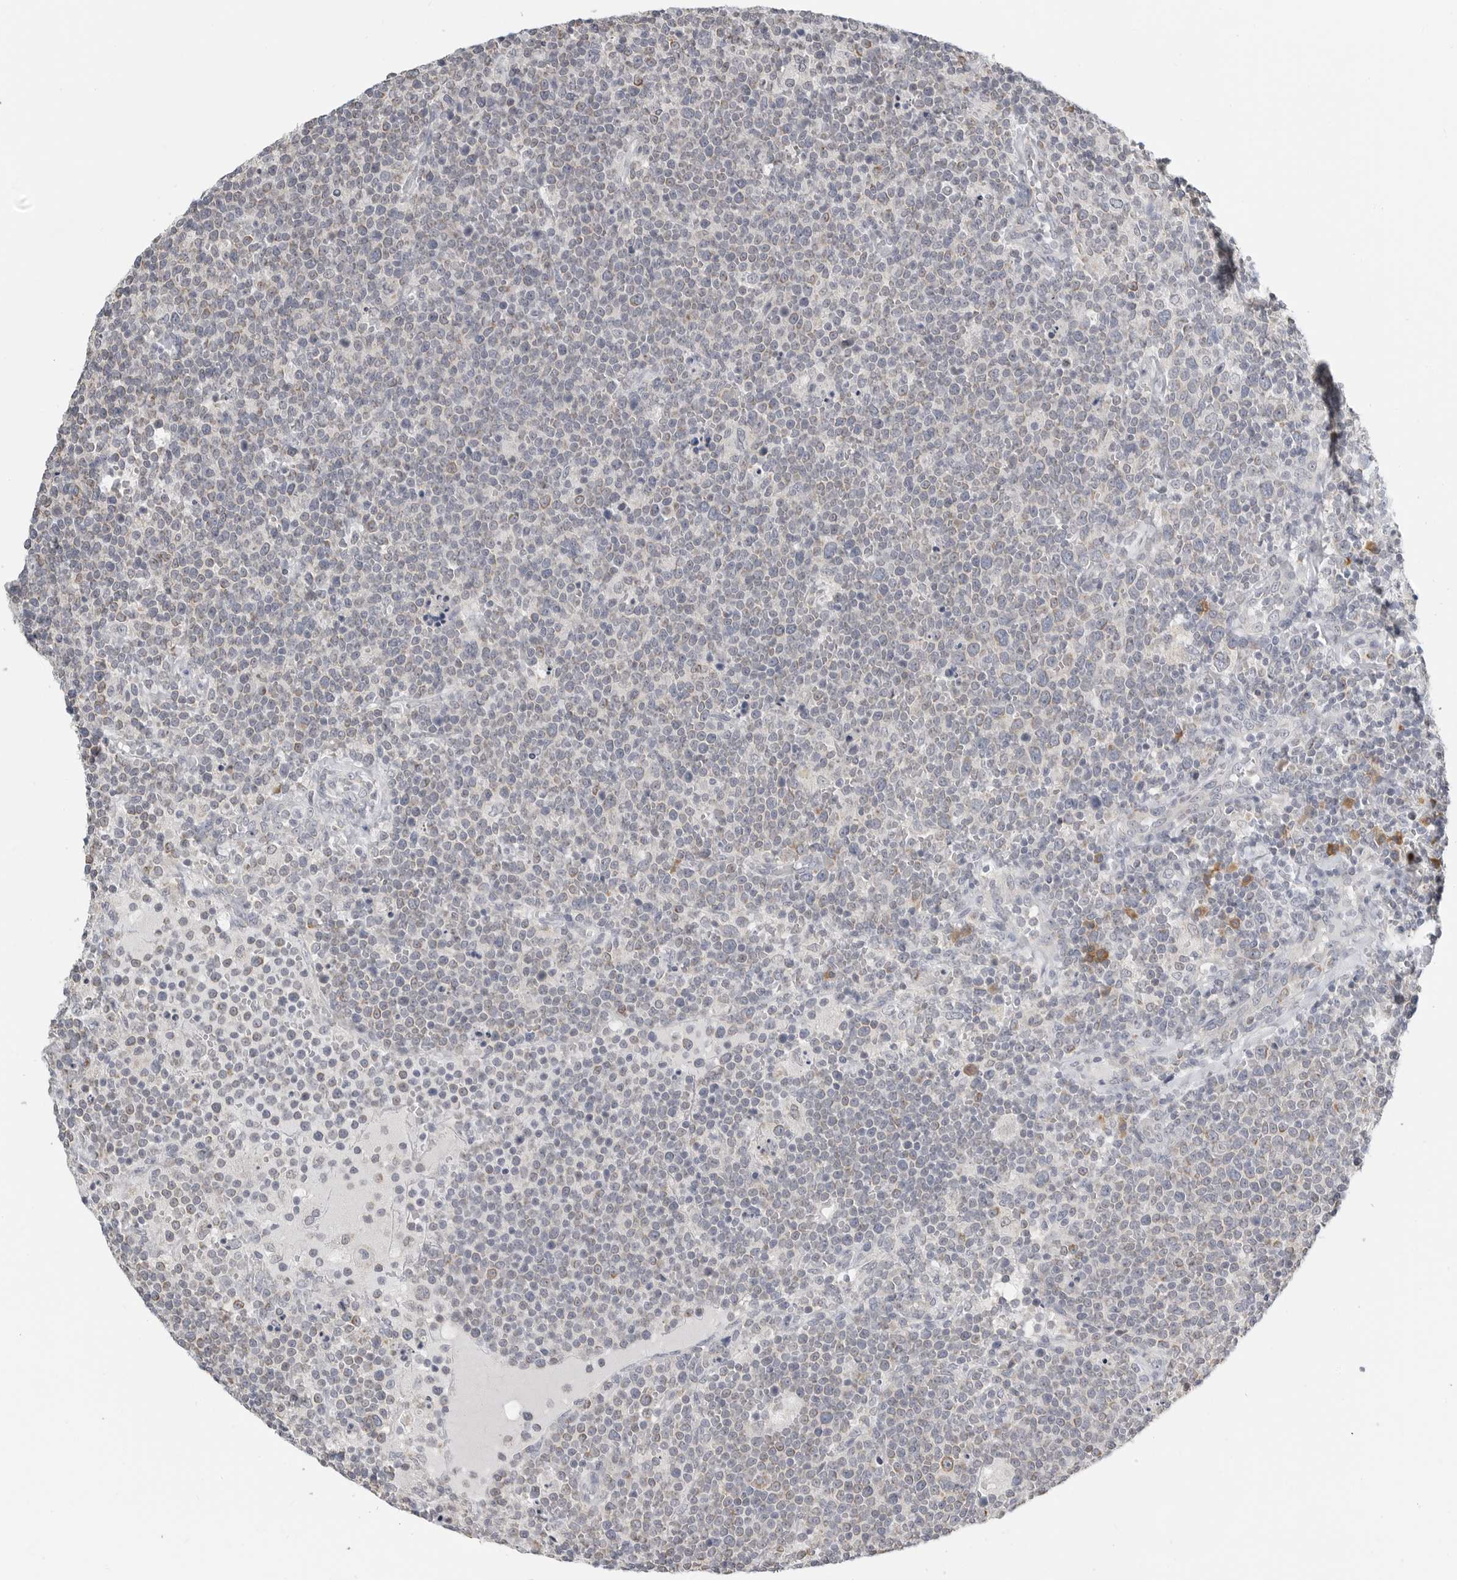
{"staining": {"intensity": "weak", "quantity": "<25%", "location": "cytoplasmic/membranous"}, "tissue": "lymphoma", "cell_type": "Tumor cells", "image_type": "cancer", "snomed": [{"axis": "morphology", "description": "Malignant lymphoma, non-Hodgkin's type, High grade"}, {"axis": "topography", "description": "Lymph node"}], "caption": "Histopathology image shows no protein expression in tumor cells of high-grade malignant lymphoma, non-Hodgkin's type tissue.", "gene": "IL12RB2", "patient": {"sex": "male", "age": 61}}